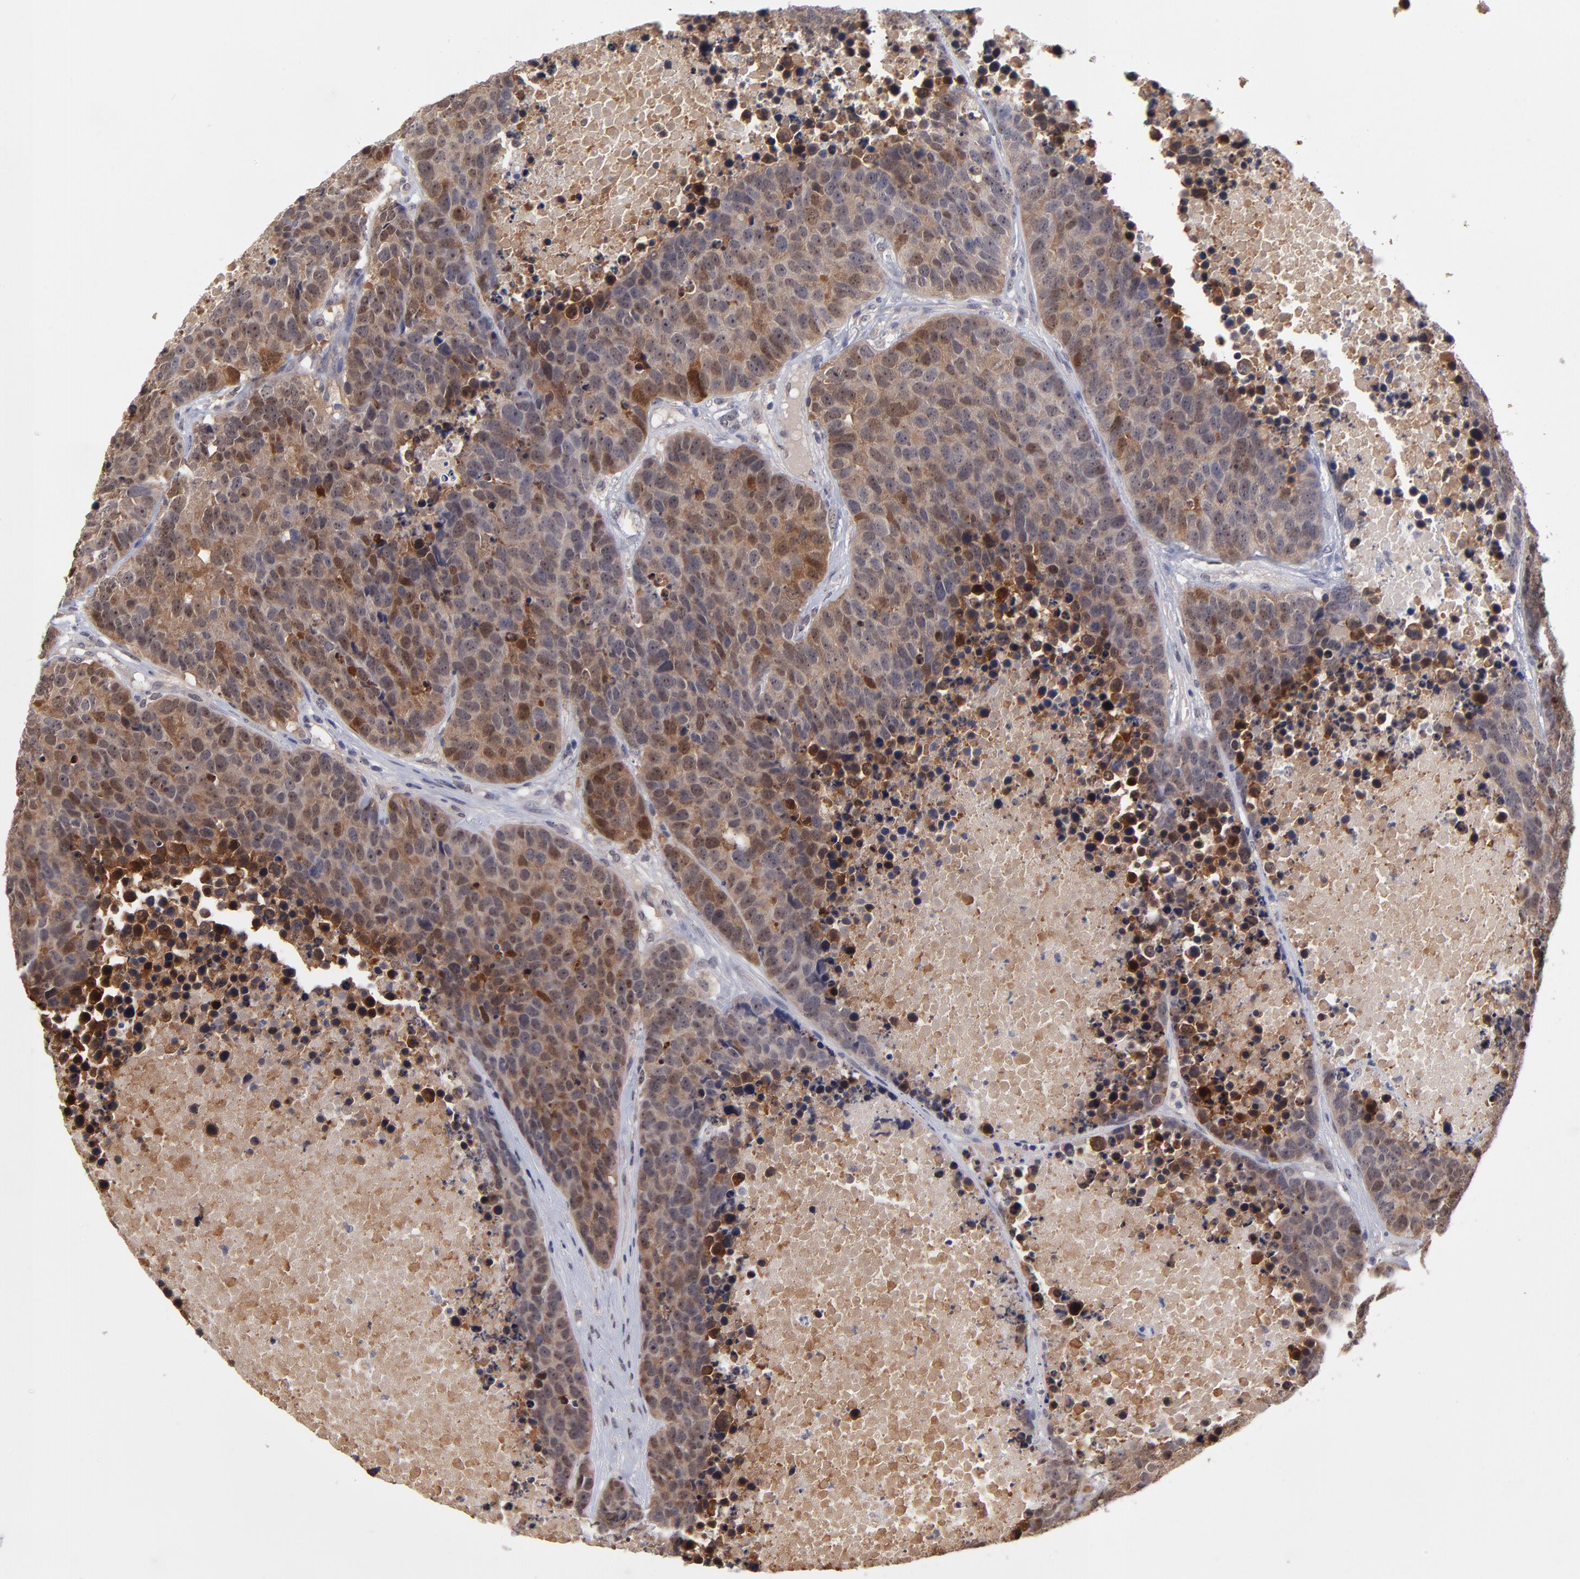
{"staining": {"intensity": "strong", "quantity": ">75%", "location": "cytoplasmic/membranous"}, "tissue": "carcinoid", "cell_type": "Tumor cells", "image_type": "cancer", "snomed": [{"axis": "morphology", "description": "Carcinoid, malignant, NOS"}, {"axis": "topography", "description": "Lung"}], "caption": "IHC (DAB (3,3'-diaminobenzidine)) staining of carcinoid (malignant) exhibits strong cytoplasmic/membranous protein expression in approximately >75% of tumor cells. The staining was performed using DAB (3,3'-diaminobenzidine) to visualize the protein expression in brown, while the nuclei were stained in blue with hematoxylin (Magnification: 20x).", "gene": "UBE2E3", "patient": {"sex": "male", "age": 60}}